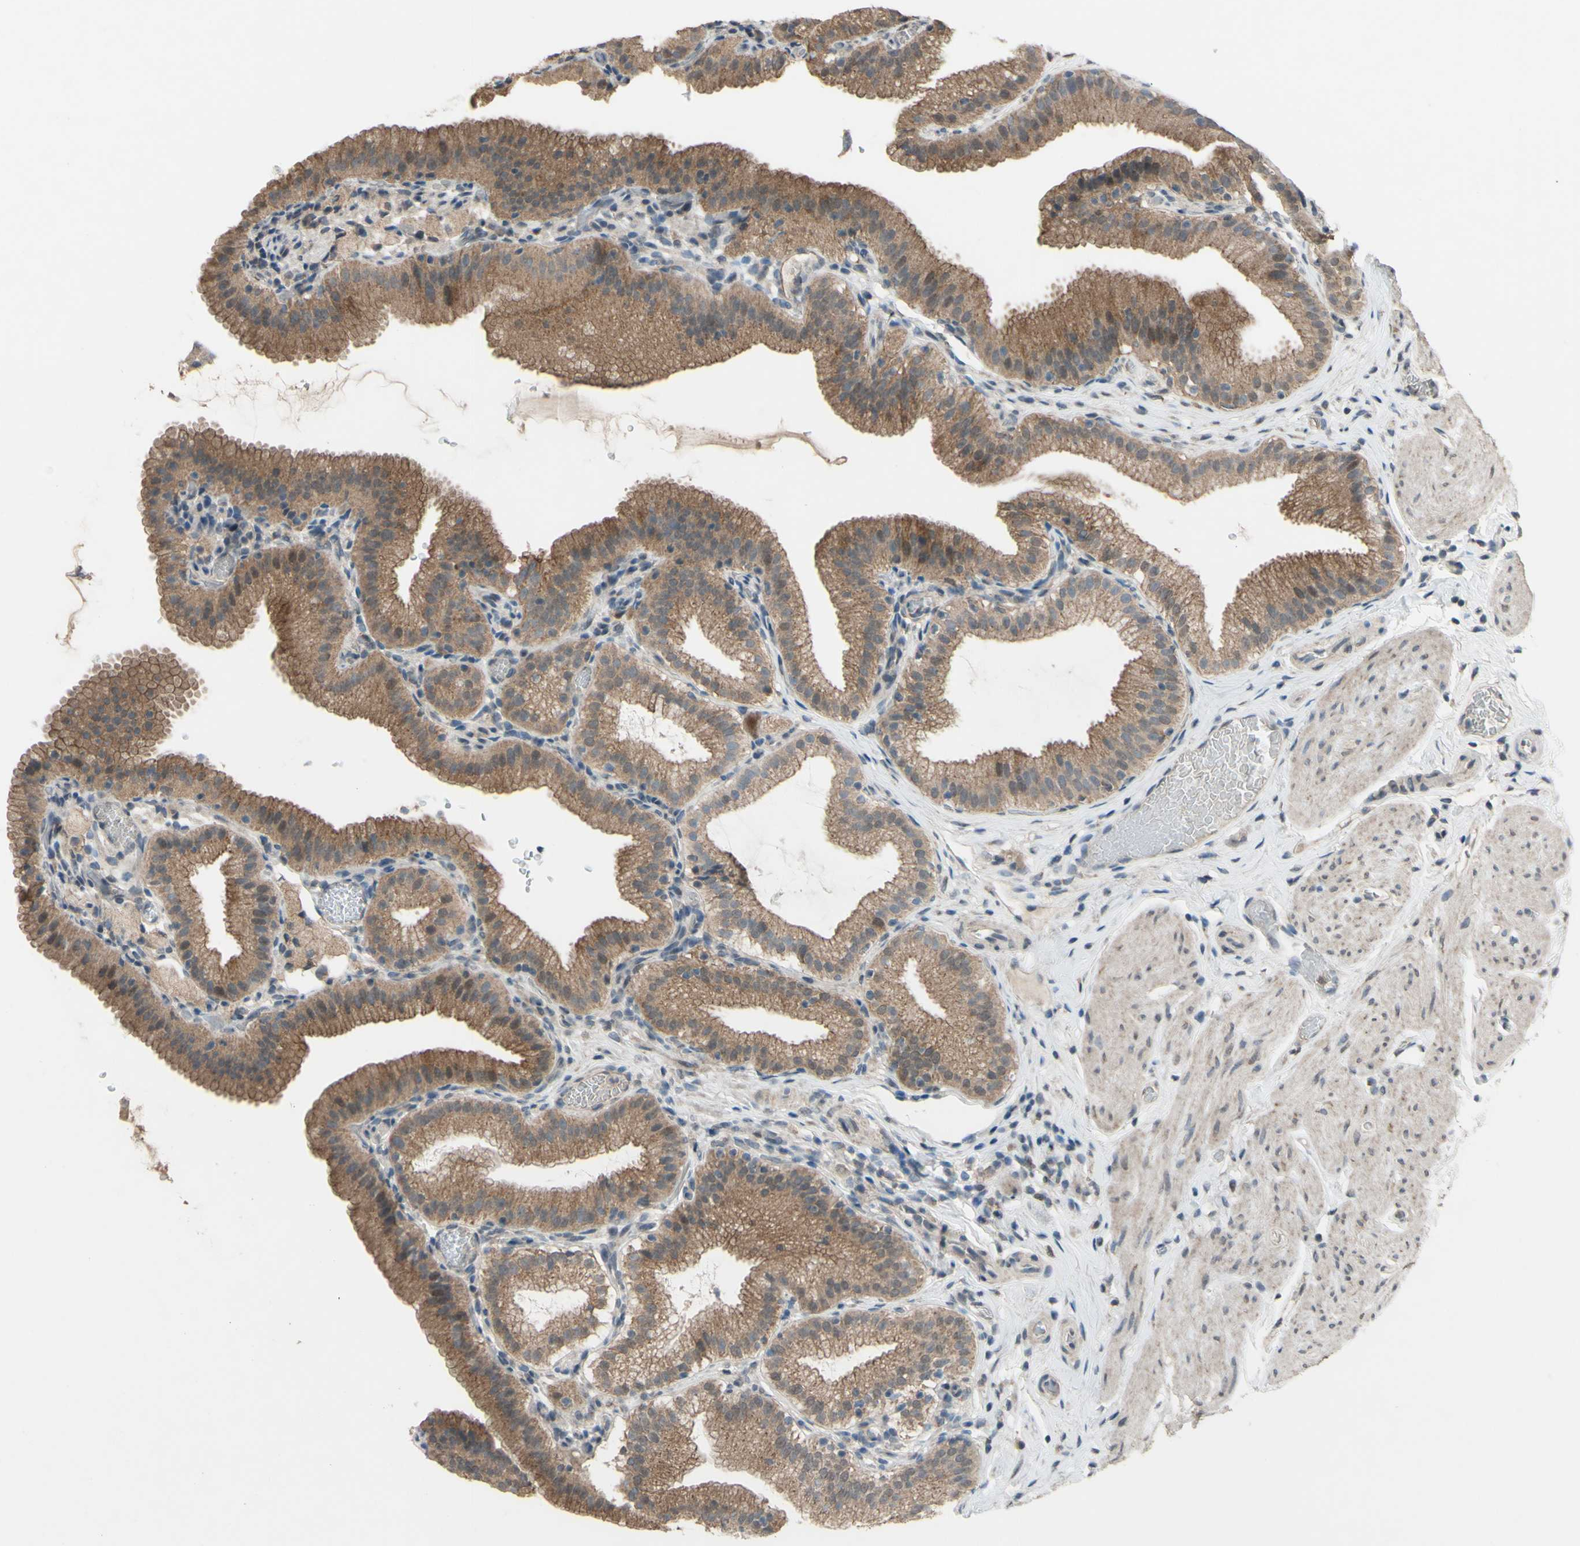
{"staining": {"intensity": "moderate", "quantity": ">75%", "location": "cytoplasmic/membranous"}, "tissue": "gallbladder", "cell_type": "Glandular cells", "image_type": "normal", "snomed": [{"axis": "morphology", "description": "Normal tissue, NOS"}, {"axis": "topography", "description": "Gallbladder"}], "caption": "The image exhibits a brown stain indicating the presence of a protein in the cytoplasmic/membranous of glandular cells in gallbladder. The staining was performed using DAB to visualize the protein expression in brown, while the nuclei were stained in blue with hematoxylin (Magnification: 20x).", "gene": "CDCP1", "patient": {"sex": "male", "age": 54}}